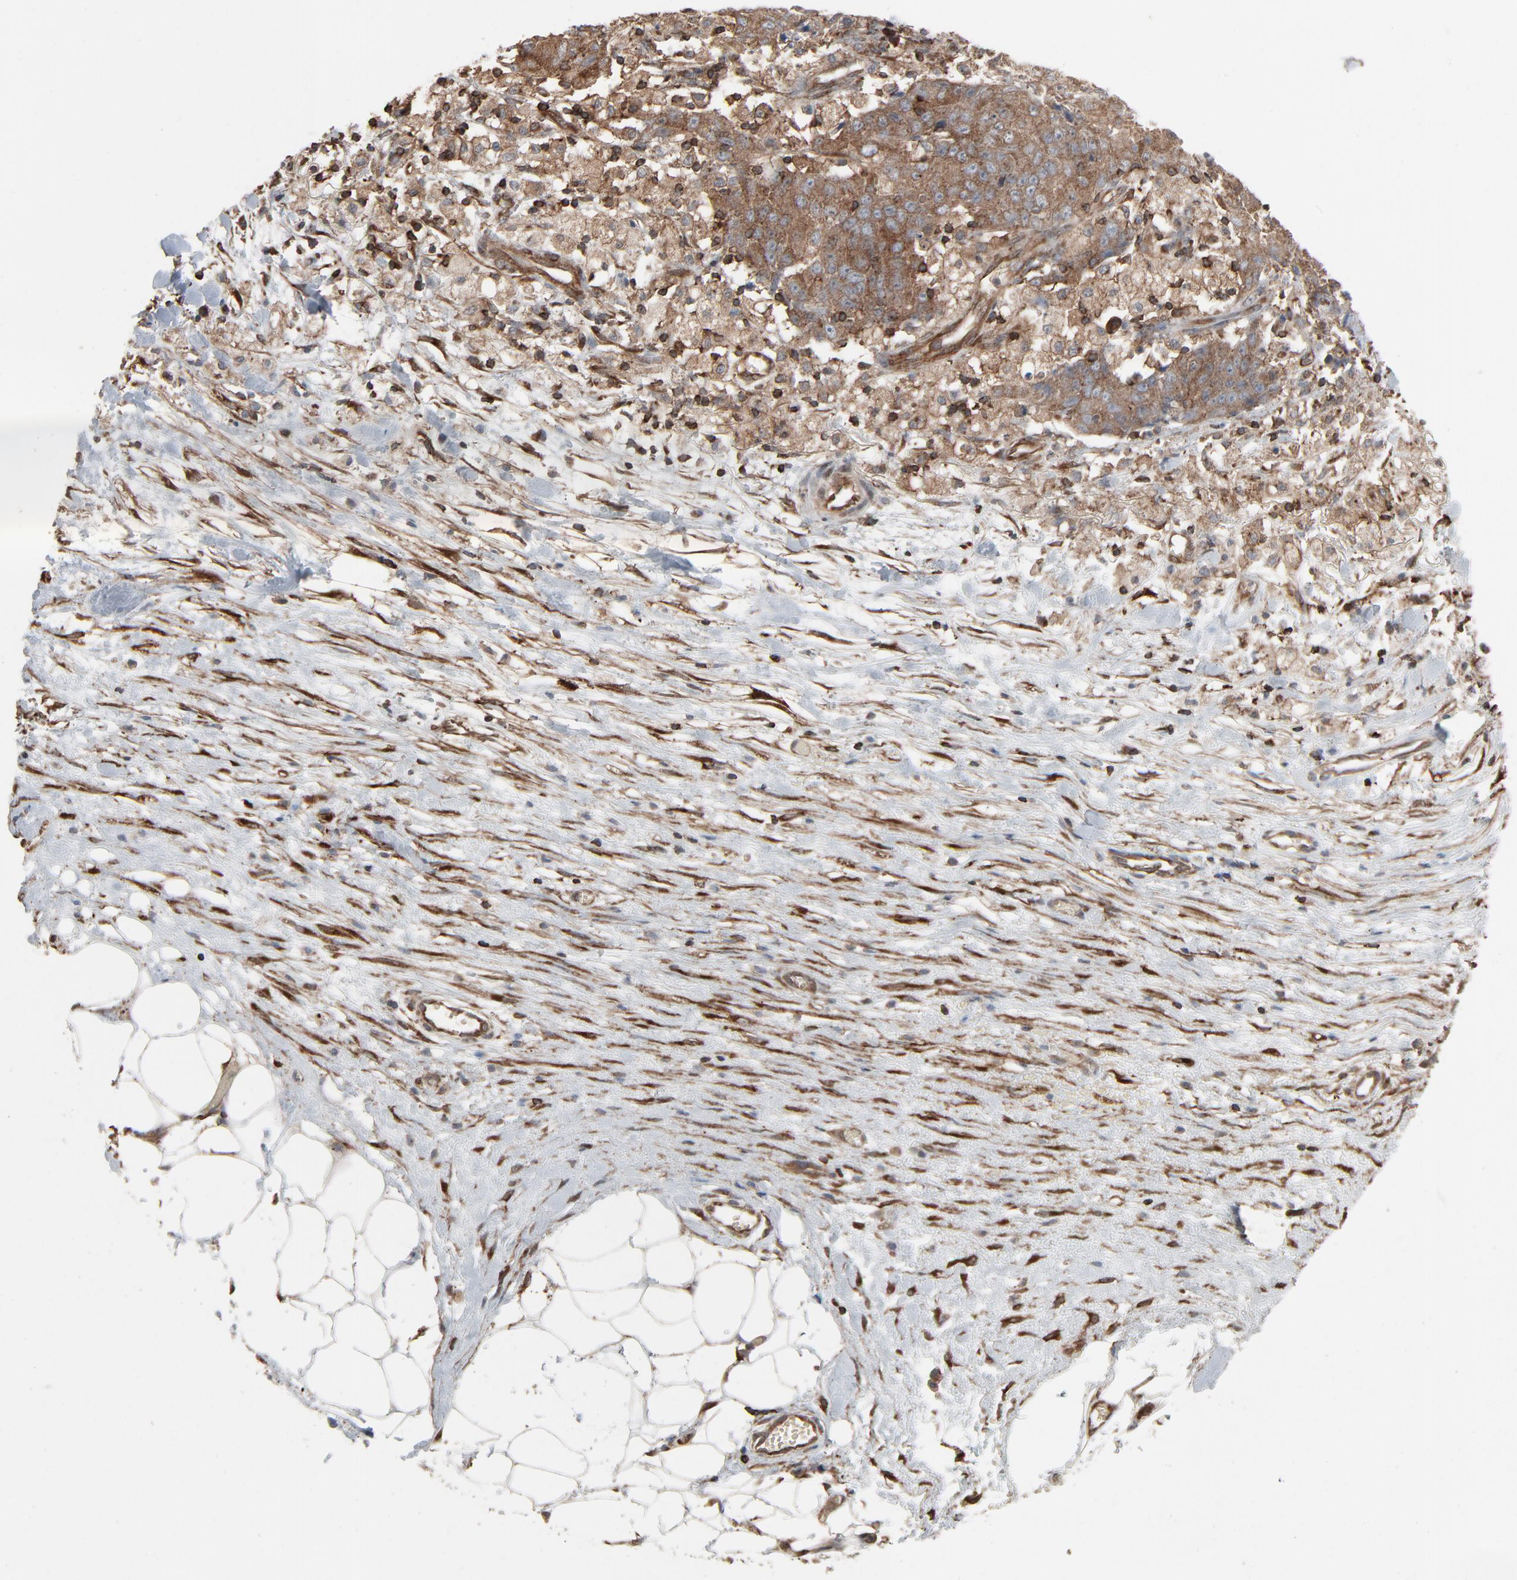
{"staining": {"intensity": "weak", "quantity": ">75%", "location": "cytoplasmic/membranous"}, "tissue": "ovarian cancer", "cell_type": "Tumor cells", "image_type": "cancer", "snomed": [{"axis": "morphology", "description": "Carcinoma, endometroid"}, {"axis": "topography", "description": "Ovary"}], "caption": "This histopathology image exhibits immunohistochemistry staining of human ovarian cancer (endometroid carcinoma), with low weak cytoplasmic/membranous positivity in approximately >75% of tumor cells.", "gene": "OPTN", "patient": {"sex": "female", "age": 42}}